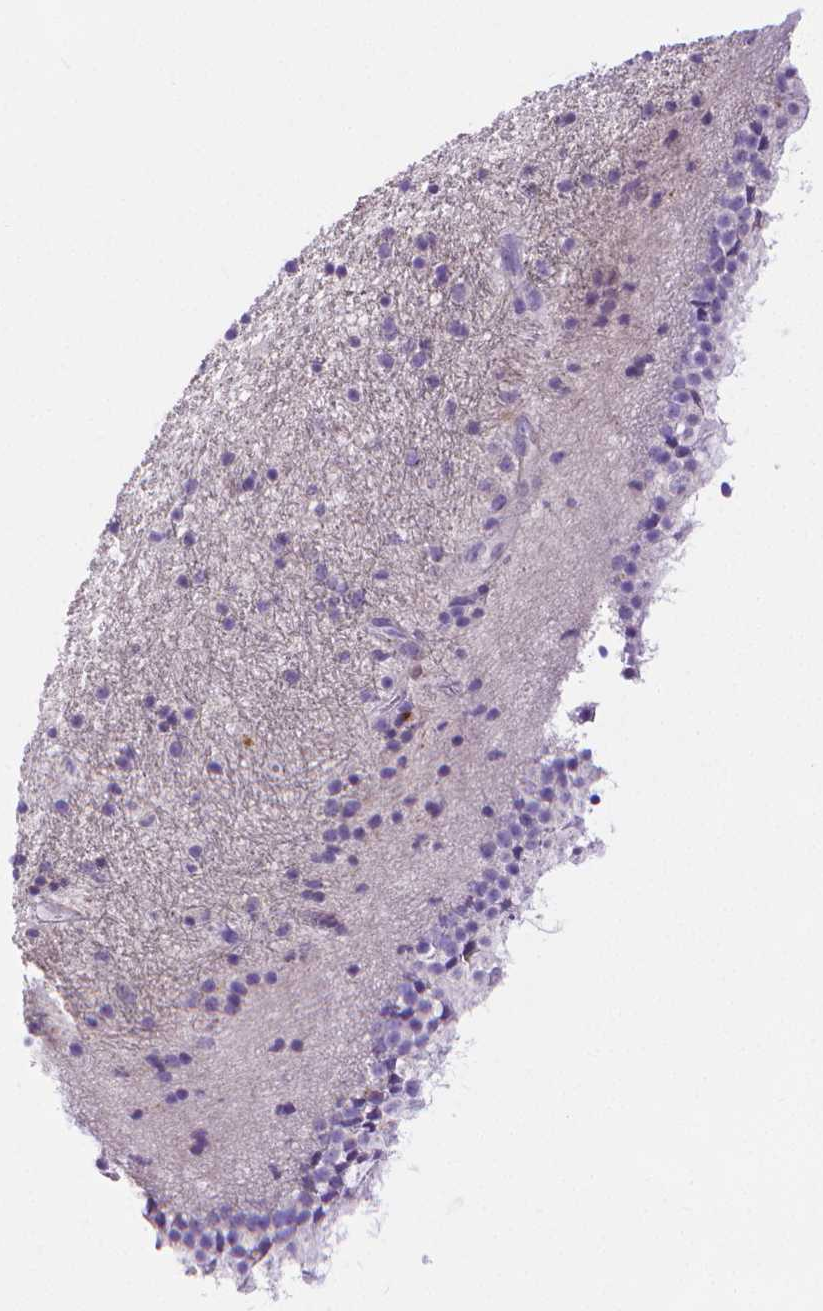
{"staining": {"intensity": "negative", "quantity": "none", "location": "none"}, "tissue": "caudate", "cell_type": "Glial cells", "image_type": "normal", "snomed": [{"axis": "morphology", "description": "Normal tissue, NOS"}, {"axis": "topography", "description": "Lateral ventricle wall"}], "caption": "An image of human caudate is negative for staining in glial cells. (DAB immunohistochemistry with hematoxylin counter stain).", "gene": "MMP9", "patient": {"sex": "female", "age": 71}}